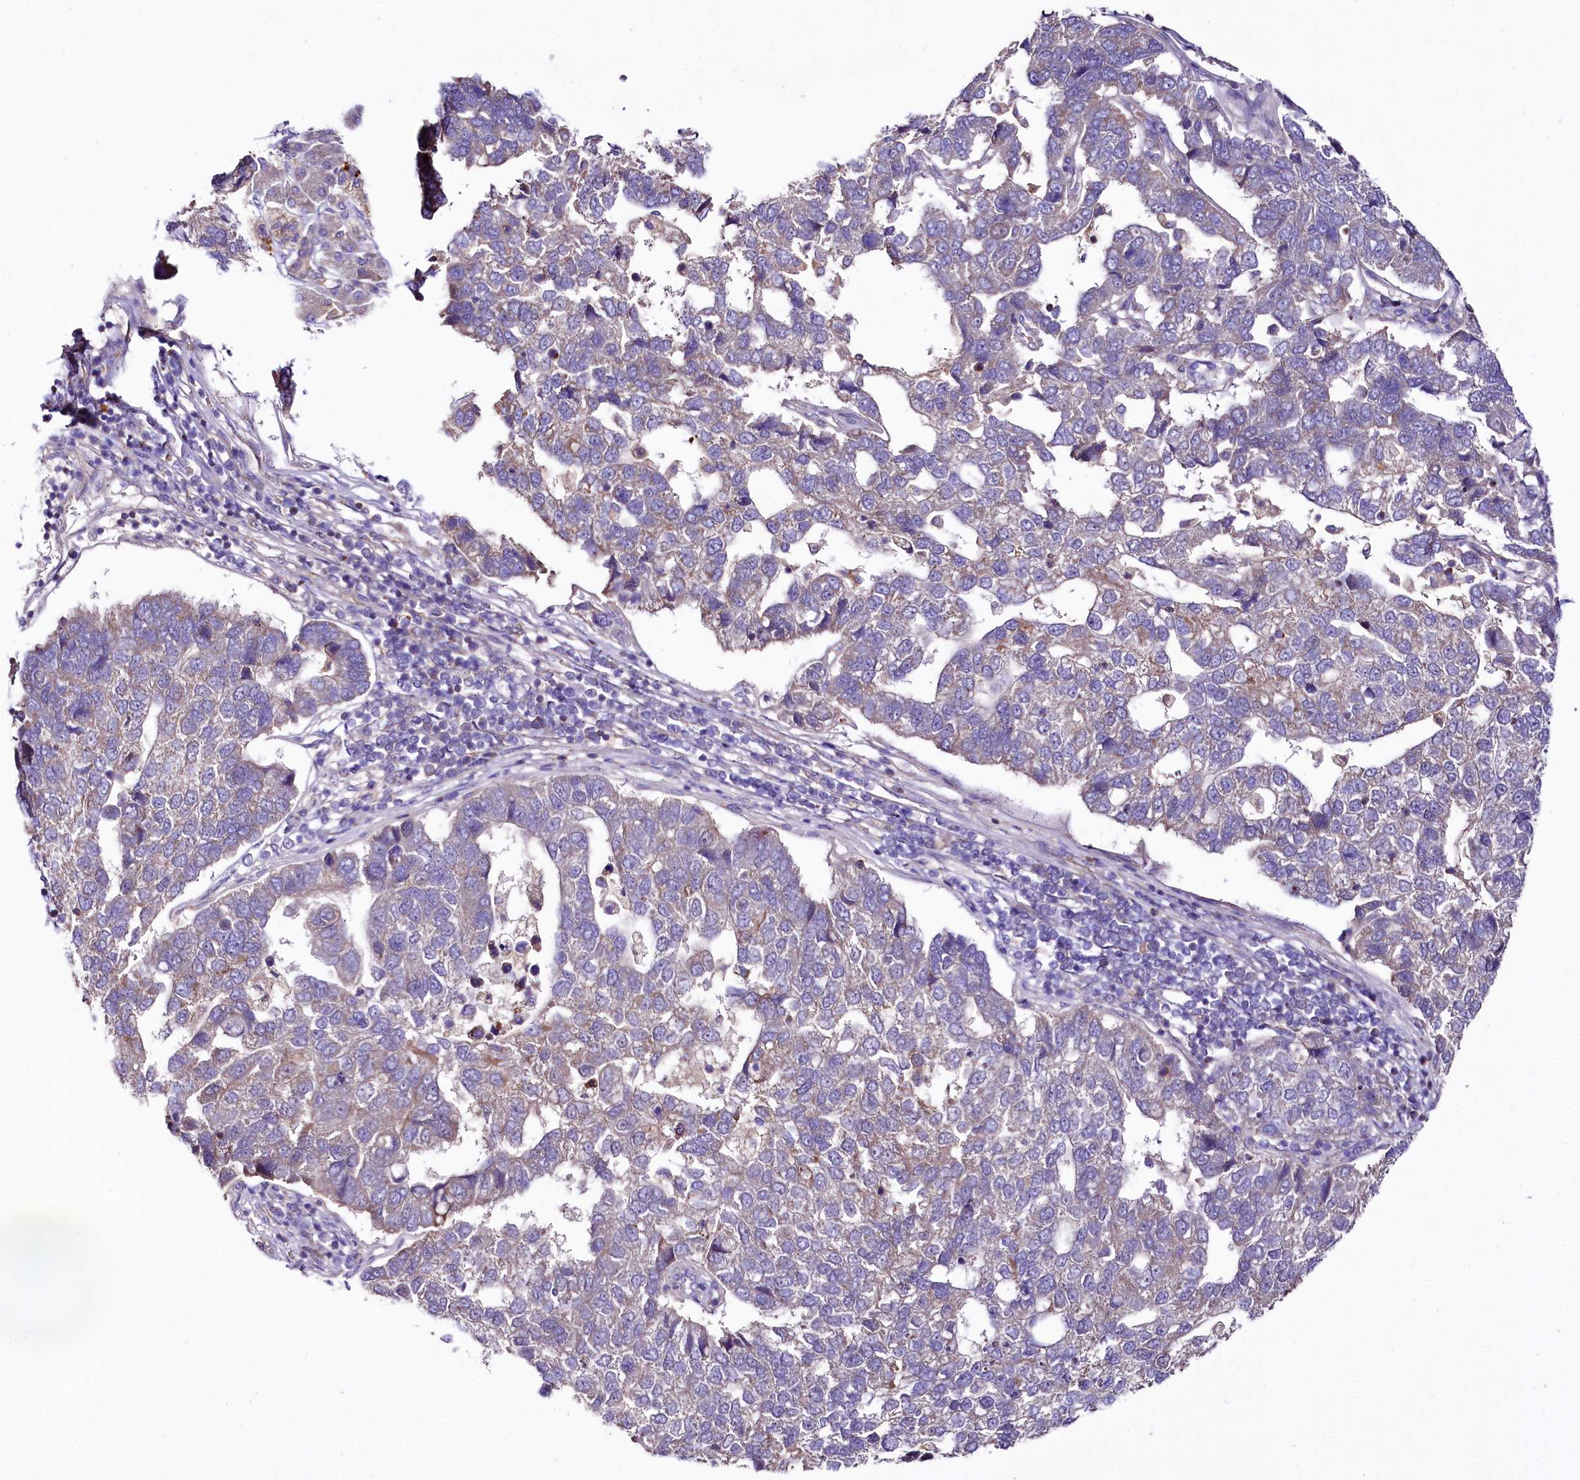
{"staining": {"intensity": "weak", "quantity": "<25%", "location": "cytoplasmic/membranous"}, "tissue": "pancreatic cancer", "cell_type": "Tumor cells", "image_type": "cancer", "snomed": [{"axis": "morphology", "description": "Adenocarcinoma, NOS"}, {"axis": "topography", "description": "Pancreas"}], "caption": "A high-resolution histopathology image shows IHC staining of pancreatic adenocarcinoma, which displays no significant staining in tumor cells. (Immunohistochemistry (ihc), brightfield microscopy, high magnification).", "gene": "ZNF45", "patient": {"sex": "female", "age": 61}}